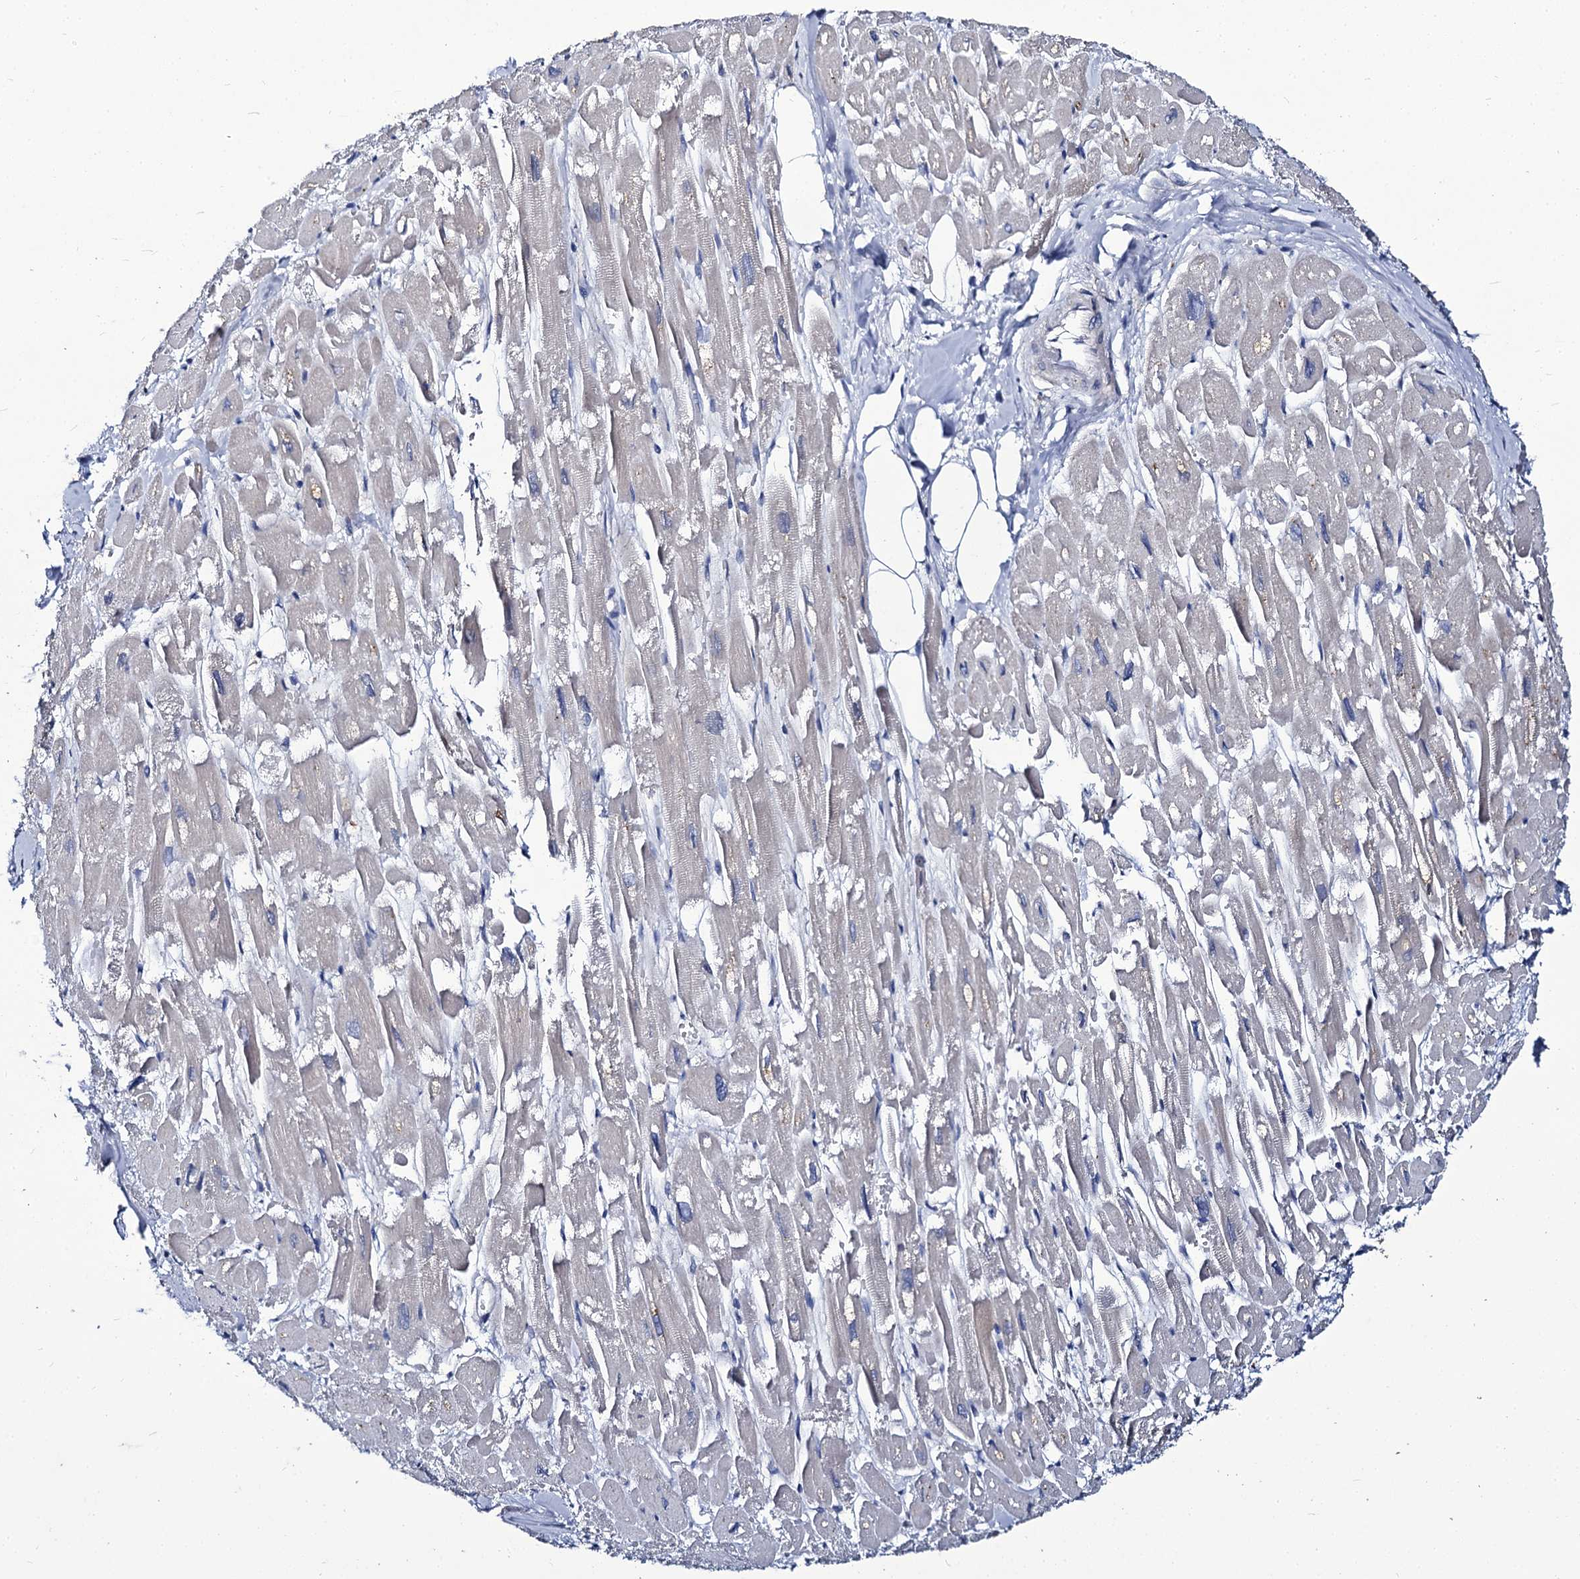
{"staining": {"intensity": "negative", "quantity": "none", "location": "none"}, "tissue": "heart muscle", "cell_type": "Cardiomyocytes", "image_type": "normal", "snomed": [{"axis": "morphology", "description": "Normal tissue, NOS"}, {"axis": "topography", "description": "Heart"}], "caption": "Histopathology image shows no significant protein staining in cardiomyocytes of unremarkable heart muscle. Brightfield microscopy of immunohistochemistry (IHC) stained with DAB (brown) and hematoxylin (blue), captured at high magnification.", "gene": "PANX2", "patient": {"sex": "male", "age": 54}}